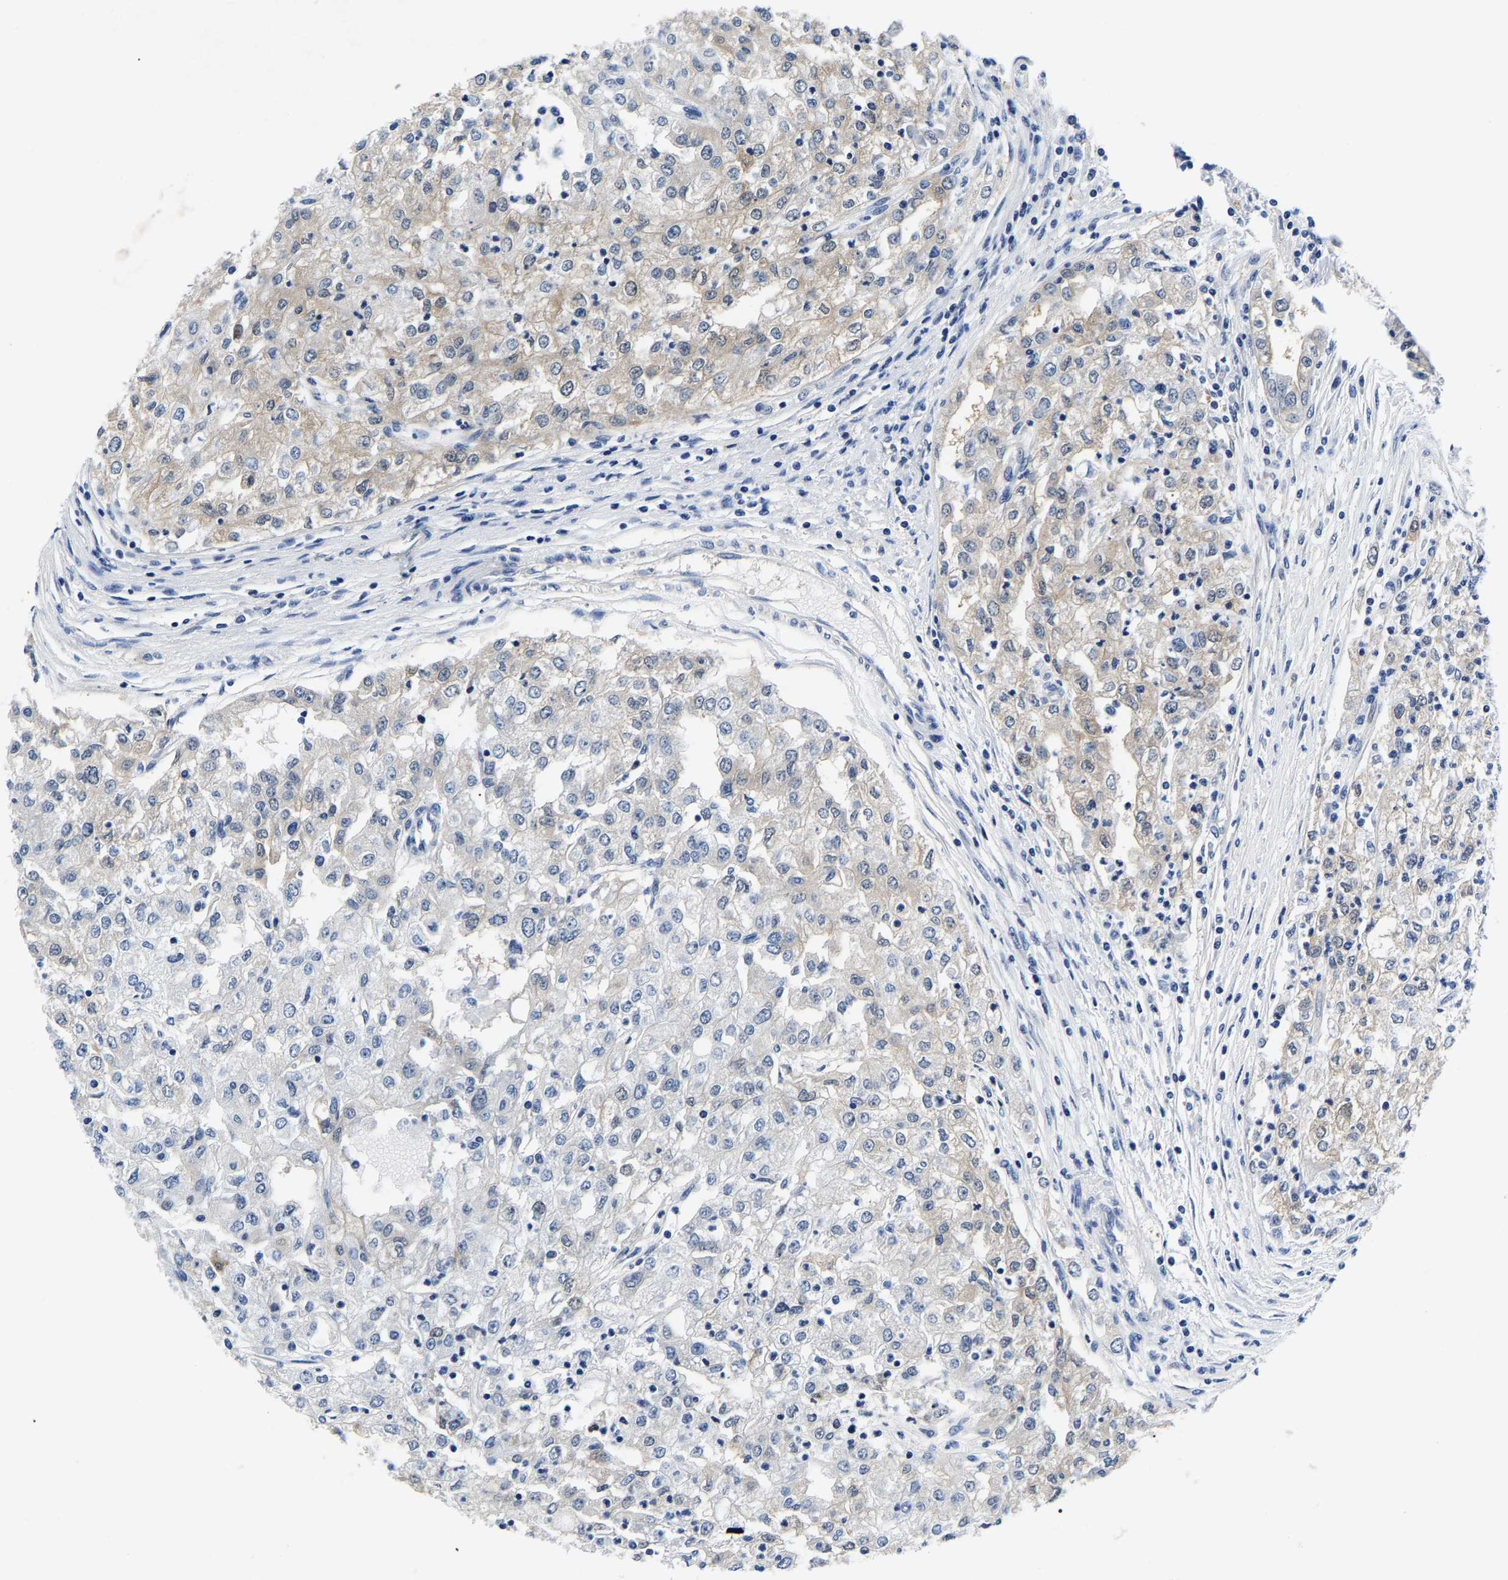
{"staining": {"intensity": "weak", "quantity": "<25%", "location": "cytoplasmic/membranous"}, "tissue": "renal cancer", "cell_type": "Tumor cells", "image_type": "cancer", "snomed": [{"axis": "morphology", "description": "Adenocarcinoma, NOS"}, {"axis": "topography", "description": "Kidney"}], "caption": "Histopathology image shows no significant protein expression in tumor cells of adenocarcinoma (renal). Nuclei are stained in blue.", "gene": "ACO1", "patient": {"sex": "female", "age": 54}}